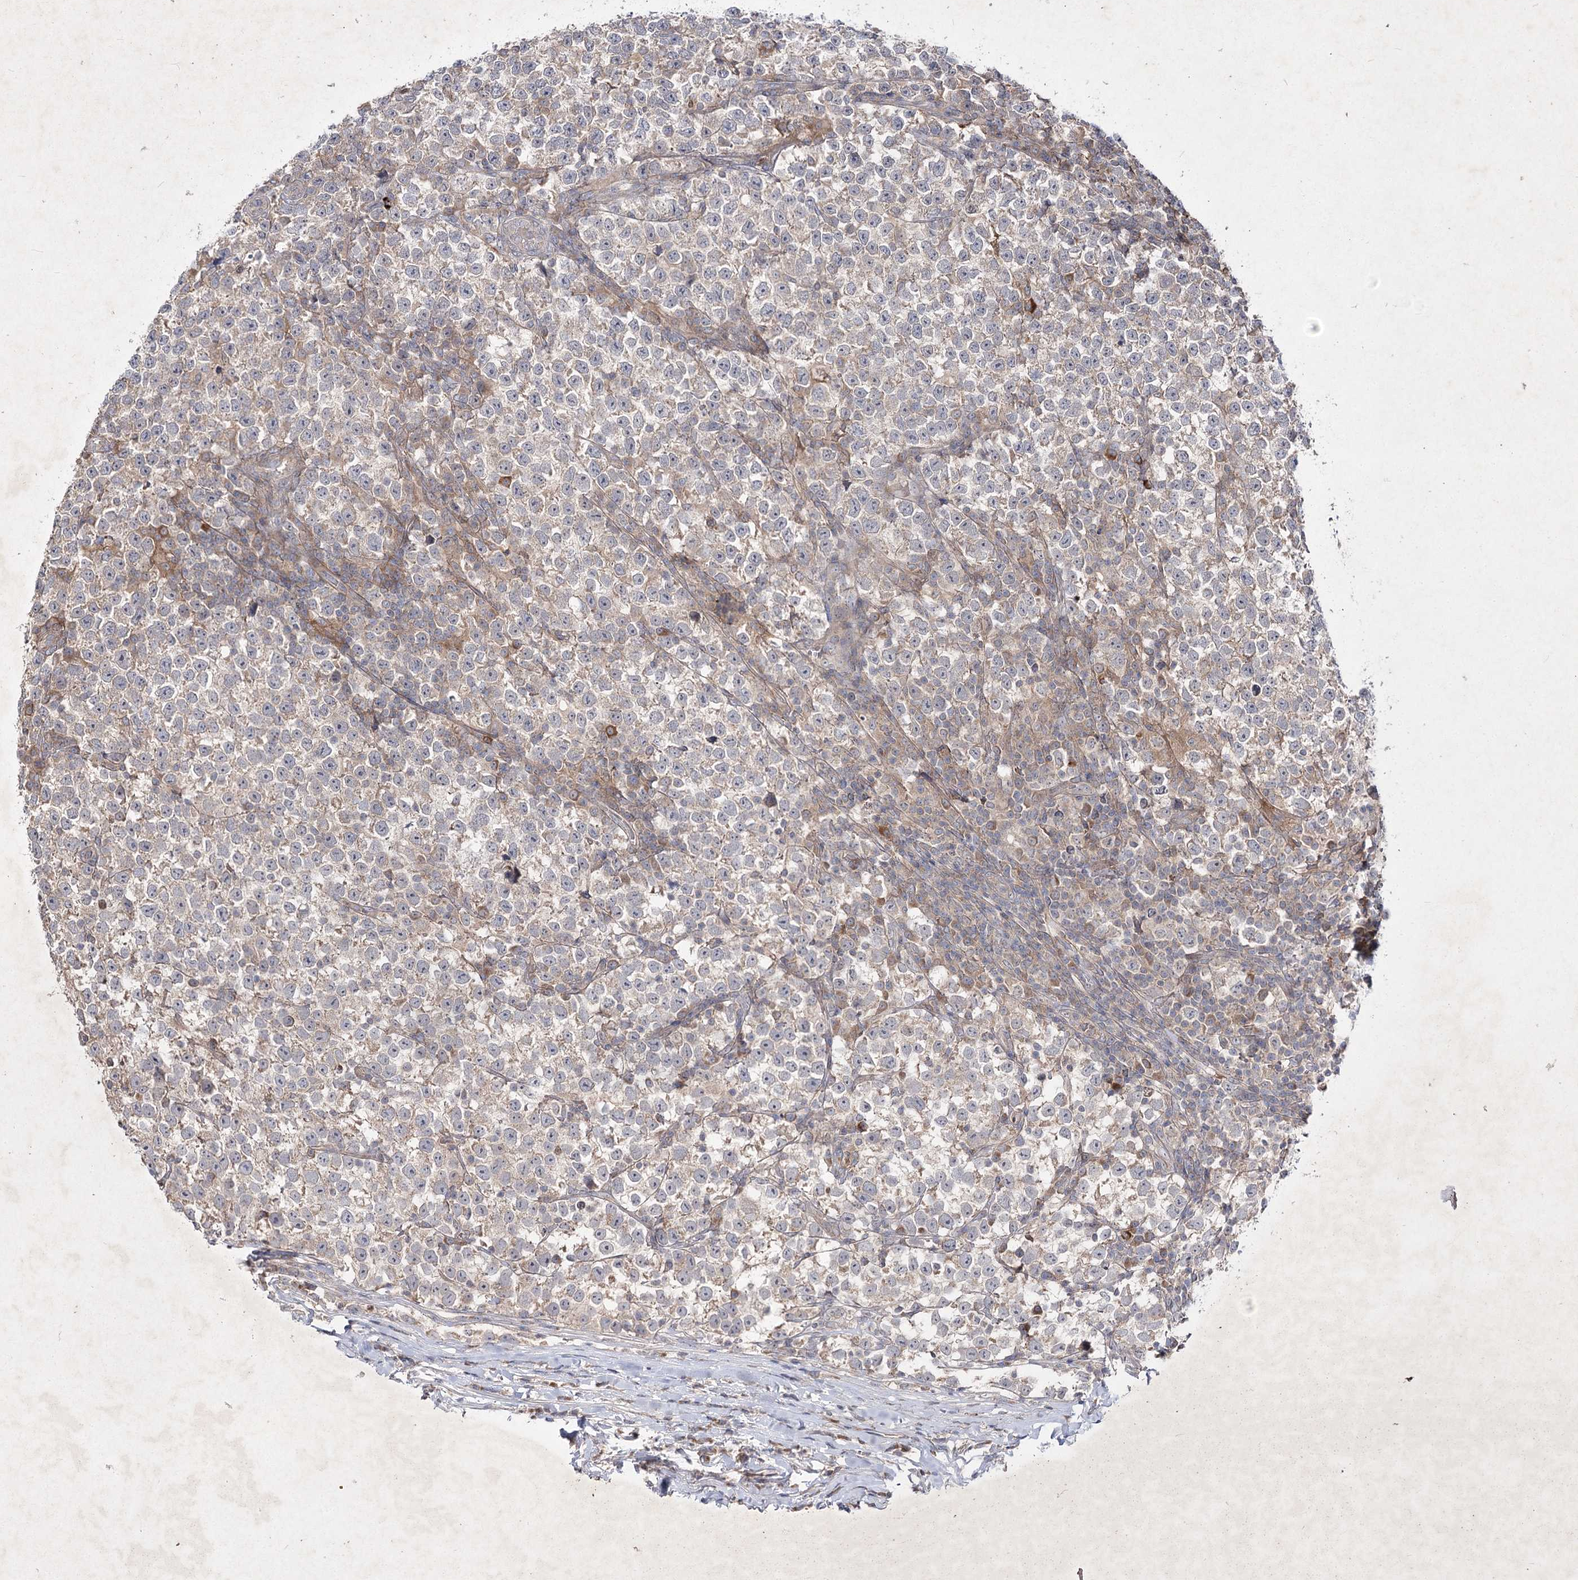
{"staining": {"intensity": "weak", "quantity": "25%-75%", "location": "cytoplasmic/membranous"}, "tissue": "testis cancer", "cell_type": "Tumor cells", "image_type": "cancer", "snomed": [{"axis": "morphology", "description": "Normal tissue, NOS"}, {"axis": "morphology", "description": "Seminoma, NOS"}, {"axis": "topography", "description": "Testis"}], "caption": "Immunohistochemistry (IHC) photomicrograph of neoplastic tissue: human testis seminoma stained using immunohistochemistry shows low levels of weak protein expression localized specifically in the cytoplasmic/membranous of tumor cells, appearing as a cytoplasmic/membranous brown color.", "gene": "CIB2", "patient": {"sex": "male", "age": 43}}